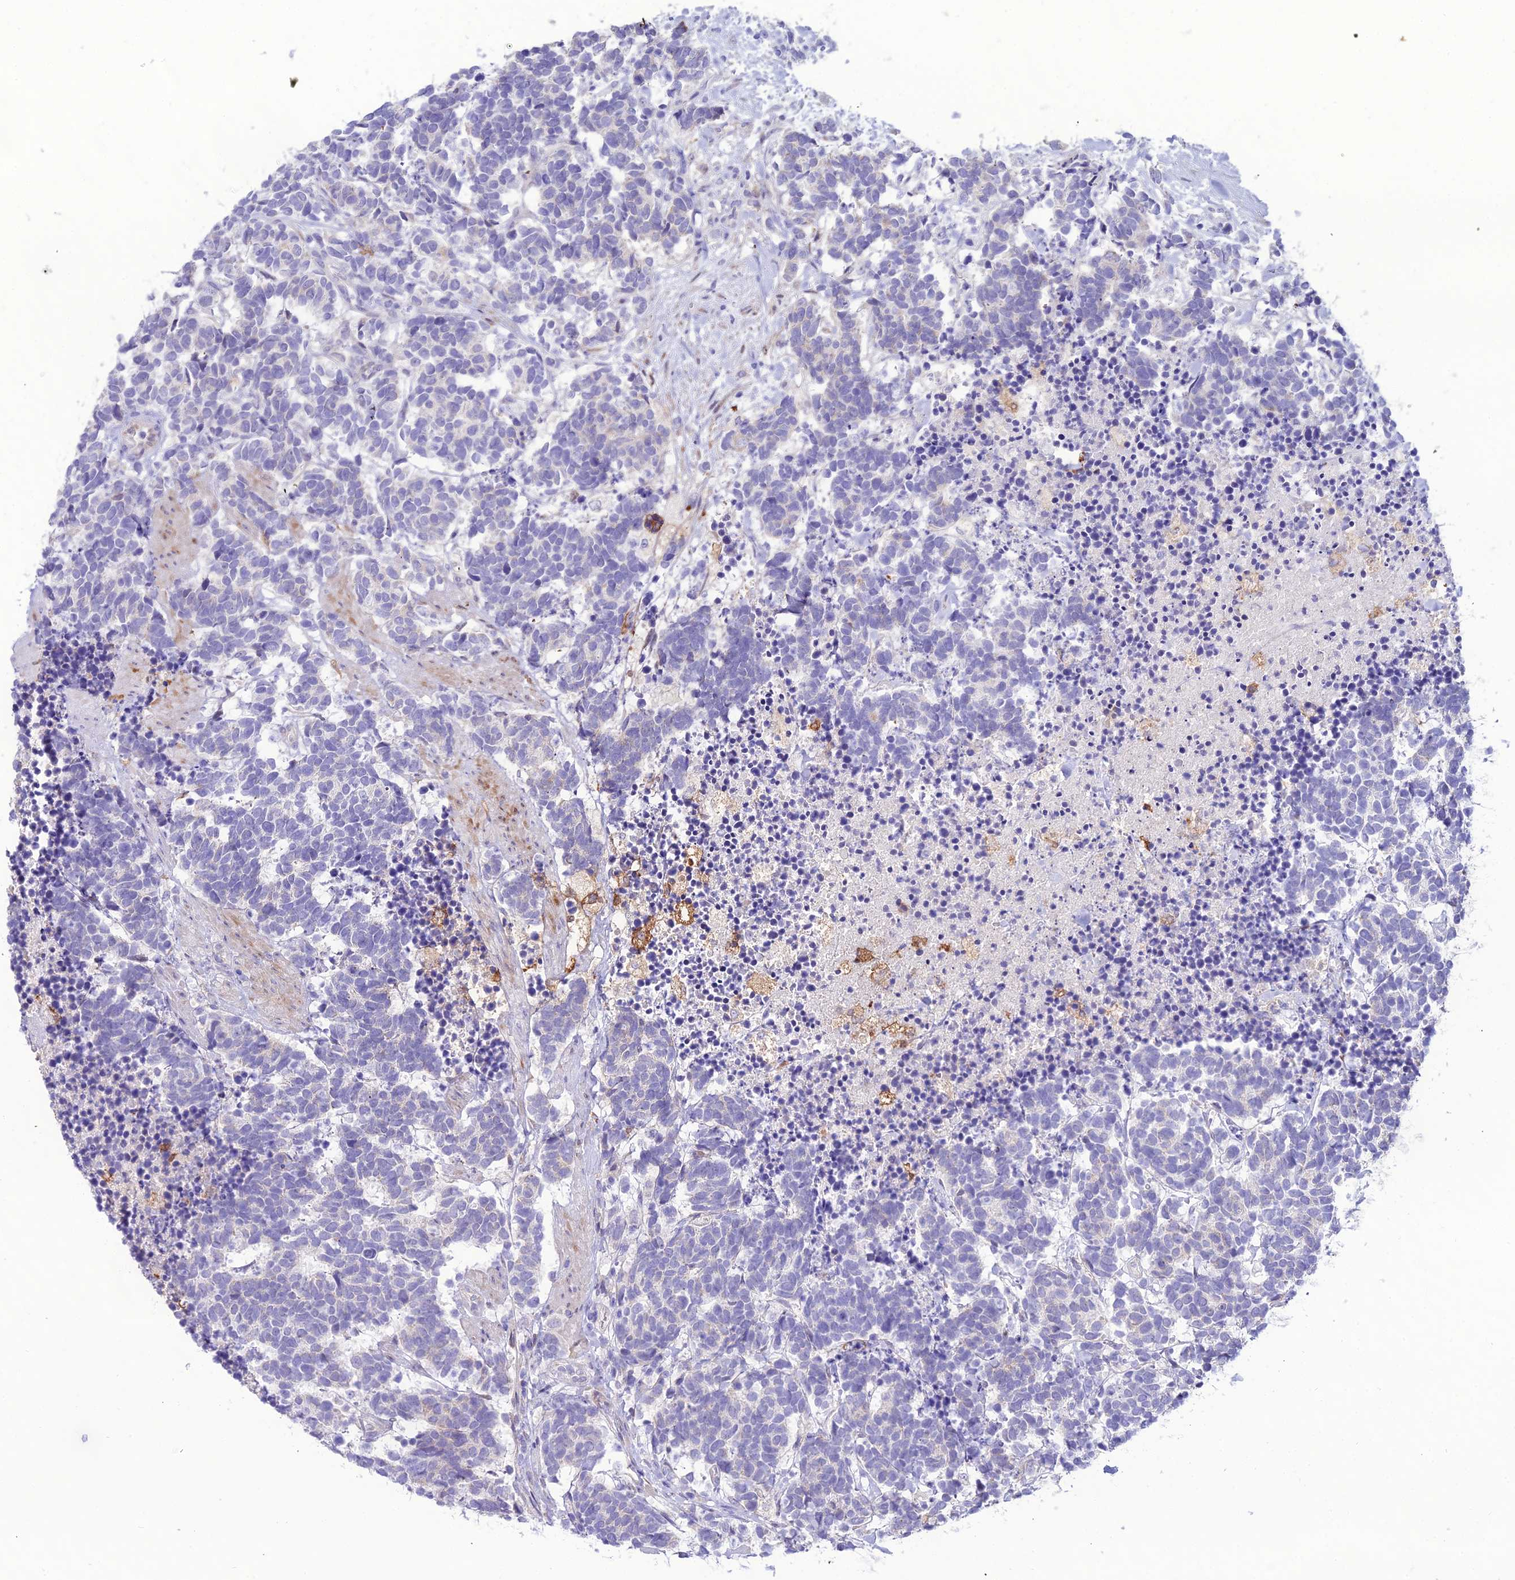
{"staining": {"intensity": "weak", "quantity": "<25%", "location": "cytoplasmic/membranous"}, "tissue": "carcinoid", "cell_type": "Tumor cells", "image_type": "cancer", "snomed": [{"axis": "morphology", "description": "Carcinoma, NOS"}, {"axis": "morphology", "description": "Carcinoid, malignant, NOS"}, {"axis": "topography", "description": "Prostate"}], "caption": "The immunohistochemistry (IHC) image has no significant expression in tumor cells of carcinoma tissue.", "gene": "MB21D2", "patient": {"sex": "male", "age": 57}}